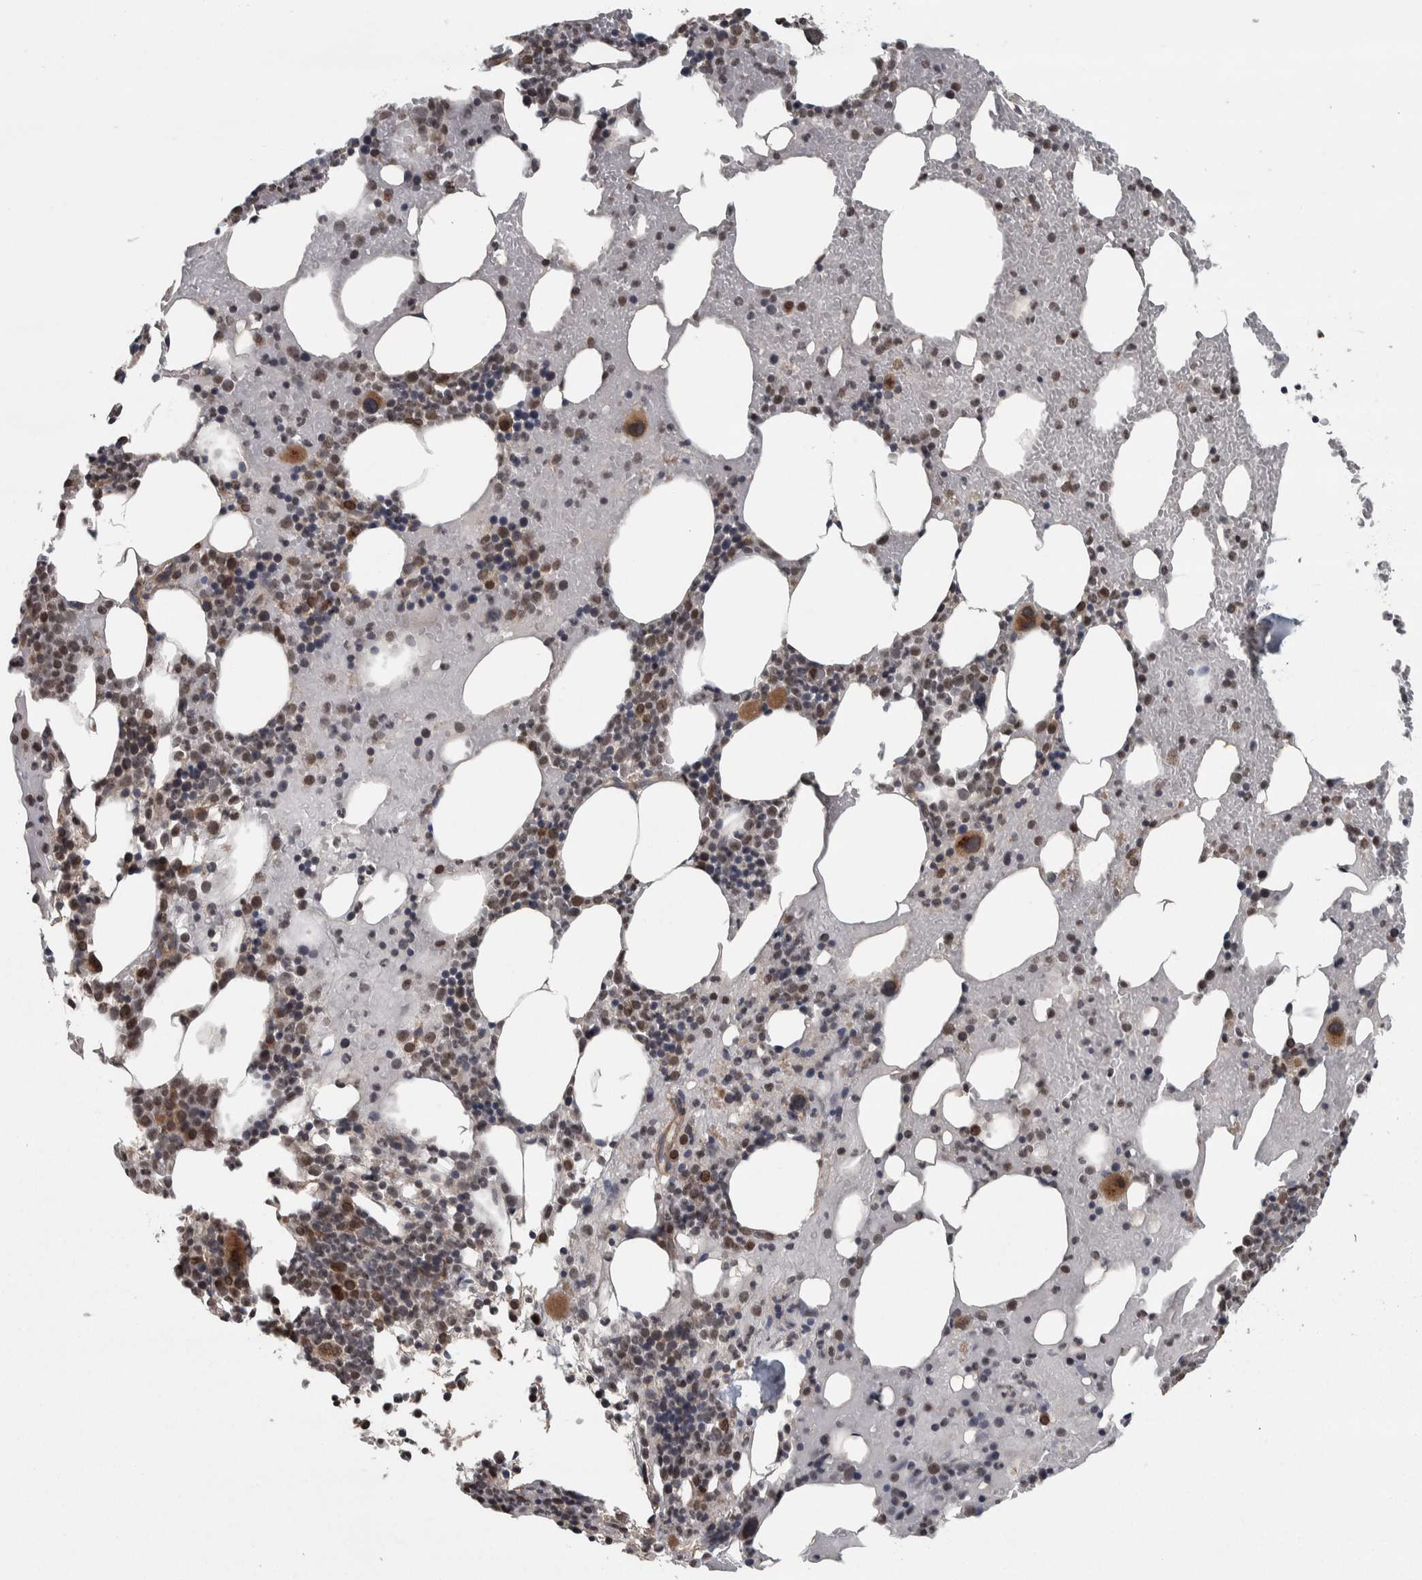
{"staining": {"intensity": "moderate", "quantity": "25%-75%", "location": "cytoplasmic/membranous,nuclear"}, "tissue": "bone marrow", "cell_type": "Hematopoietic cells", "image_type": "normal", "snomed": [{"axis": "morphology", "description": "Normal tissue, NOS"}, {"axis": "morphology", "description": "Inflammation, NOS"}, {"axis": "topography", "description": "Bone marrow"}], "caption": "A brown stain shows moderate cytoplasmic/membranous,nuclear positivity of a protein in hematopoietic cells of benign bone marrow.", "gene": "CWC27", "patient": {"sex": "male", "age": 68}}